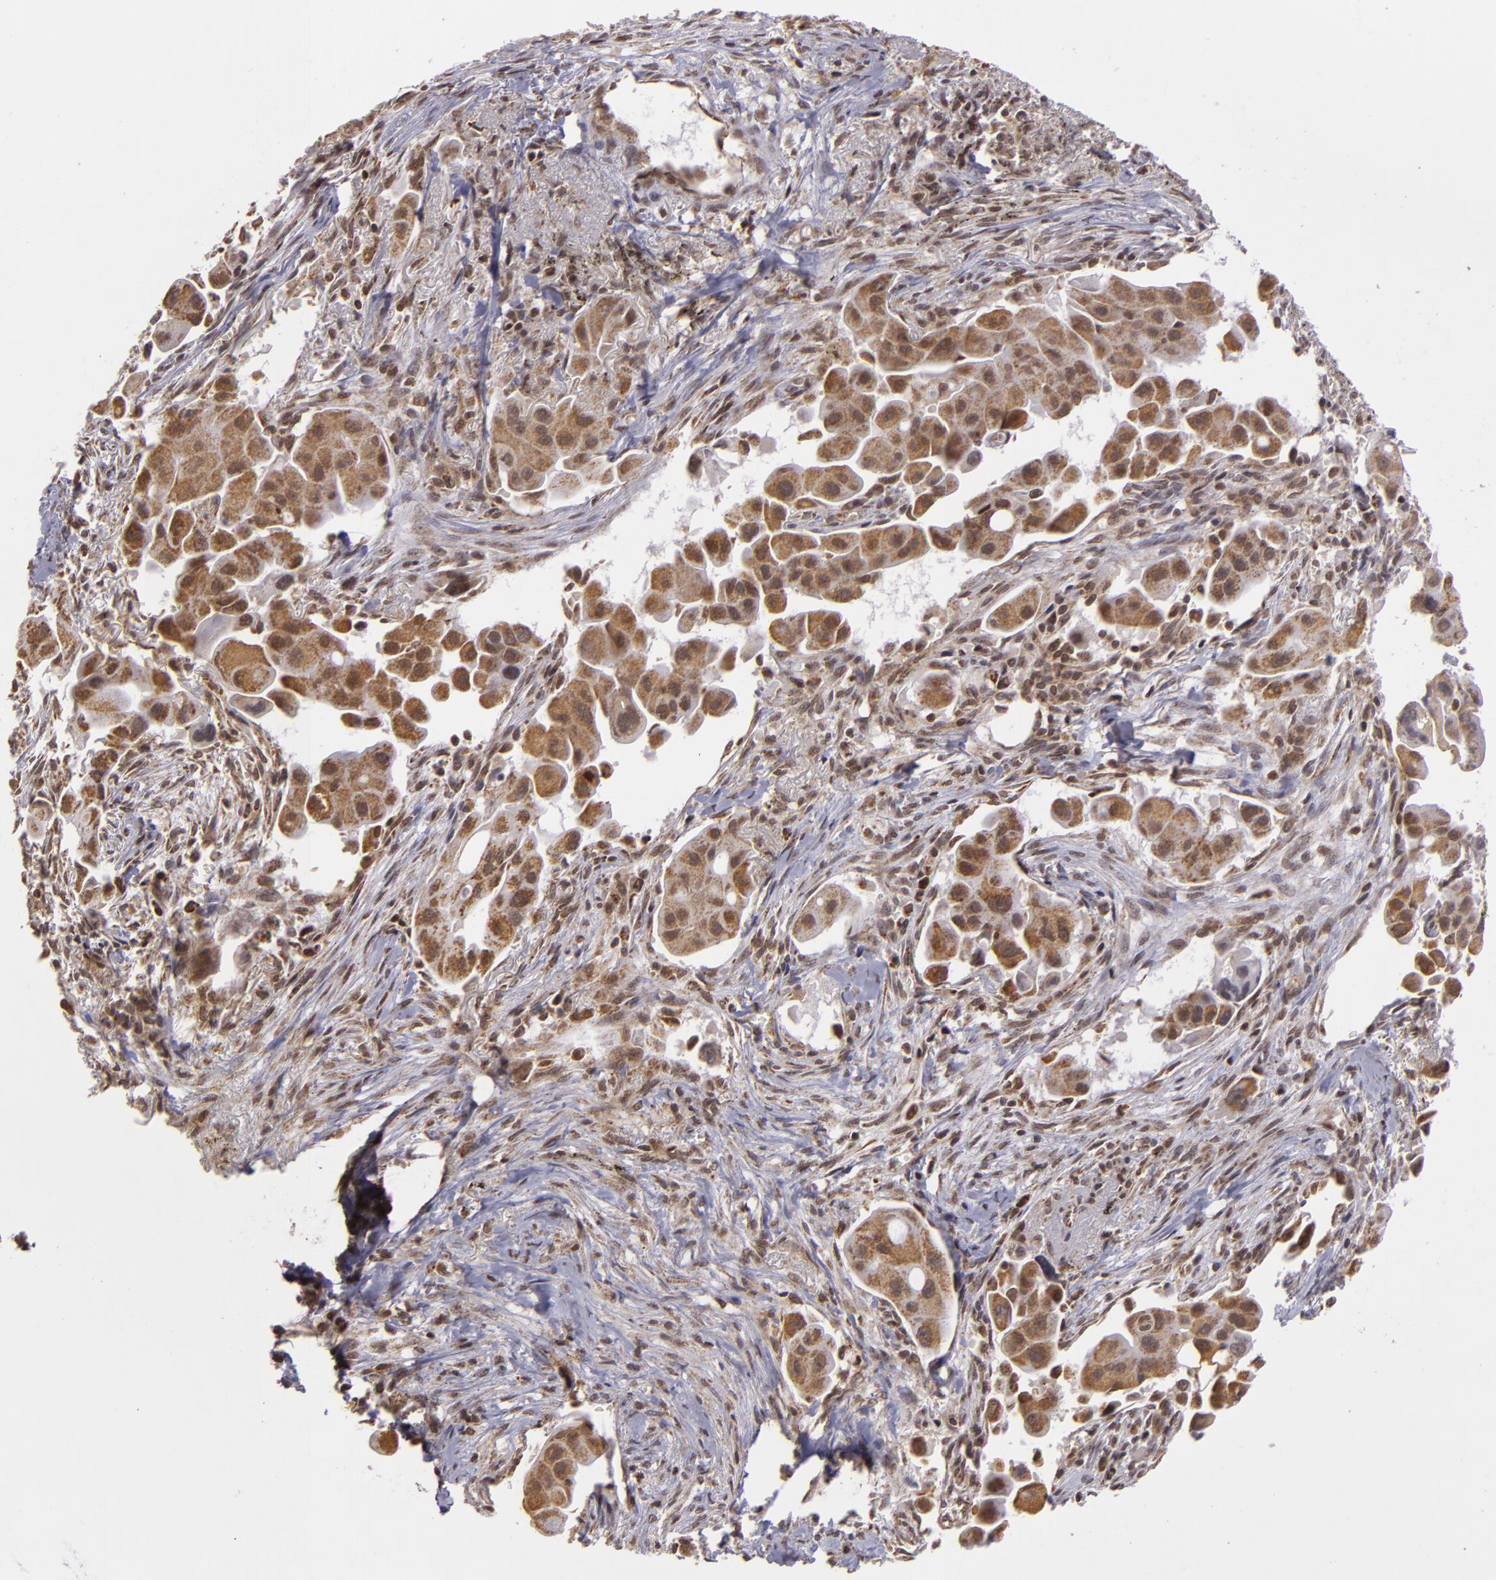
{"staining": {"intensity": "moderate", "quantity": ">75%", "location": "cytoplasmic/membranous"}, "tissue": "lung cancer", "cell_type": "Tumor cells", "image_type": "cancer", "snomed": [{"axis": "morphology", "description": "Adenocarcinoma, NOS"}, {"axis": "topography", "description": "Lung"}], "caption": "There is medium levels of moderate cytoplasmic/membranous staining in tumor cells of lung cancer (adenocarcinoma), as demonstrated by immunohistochemical staining (brown color).", "gene": "MXD1", "patient": {"sex": "male", "age": 68}}